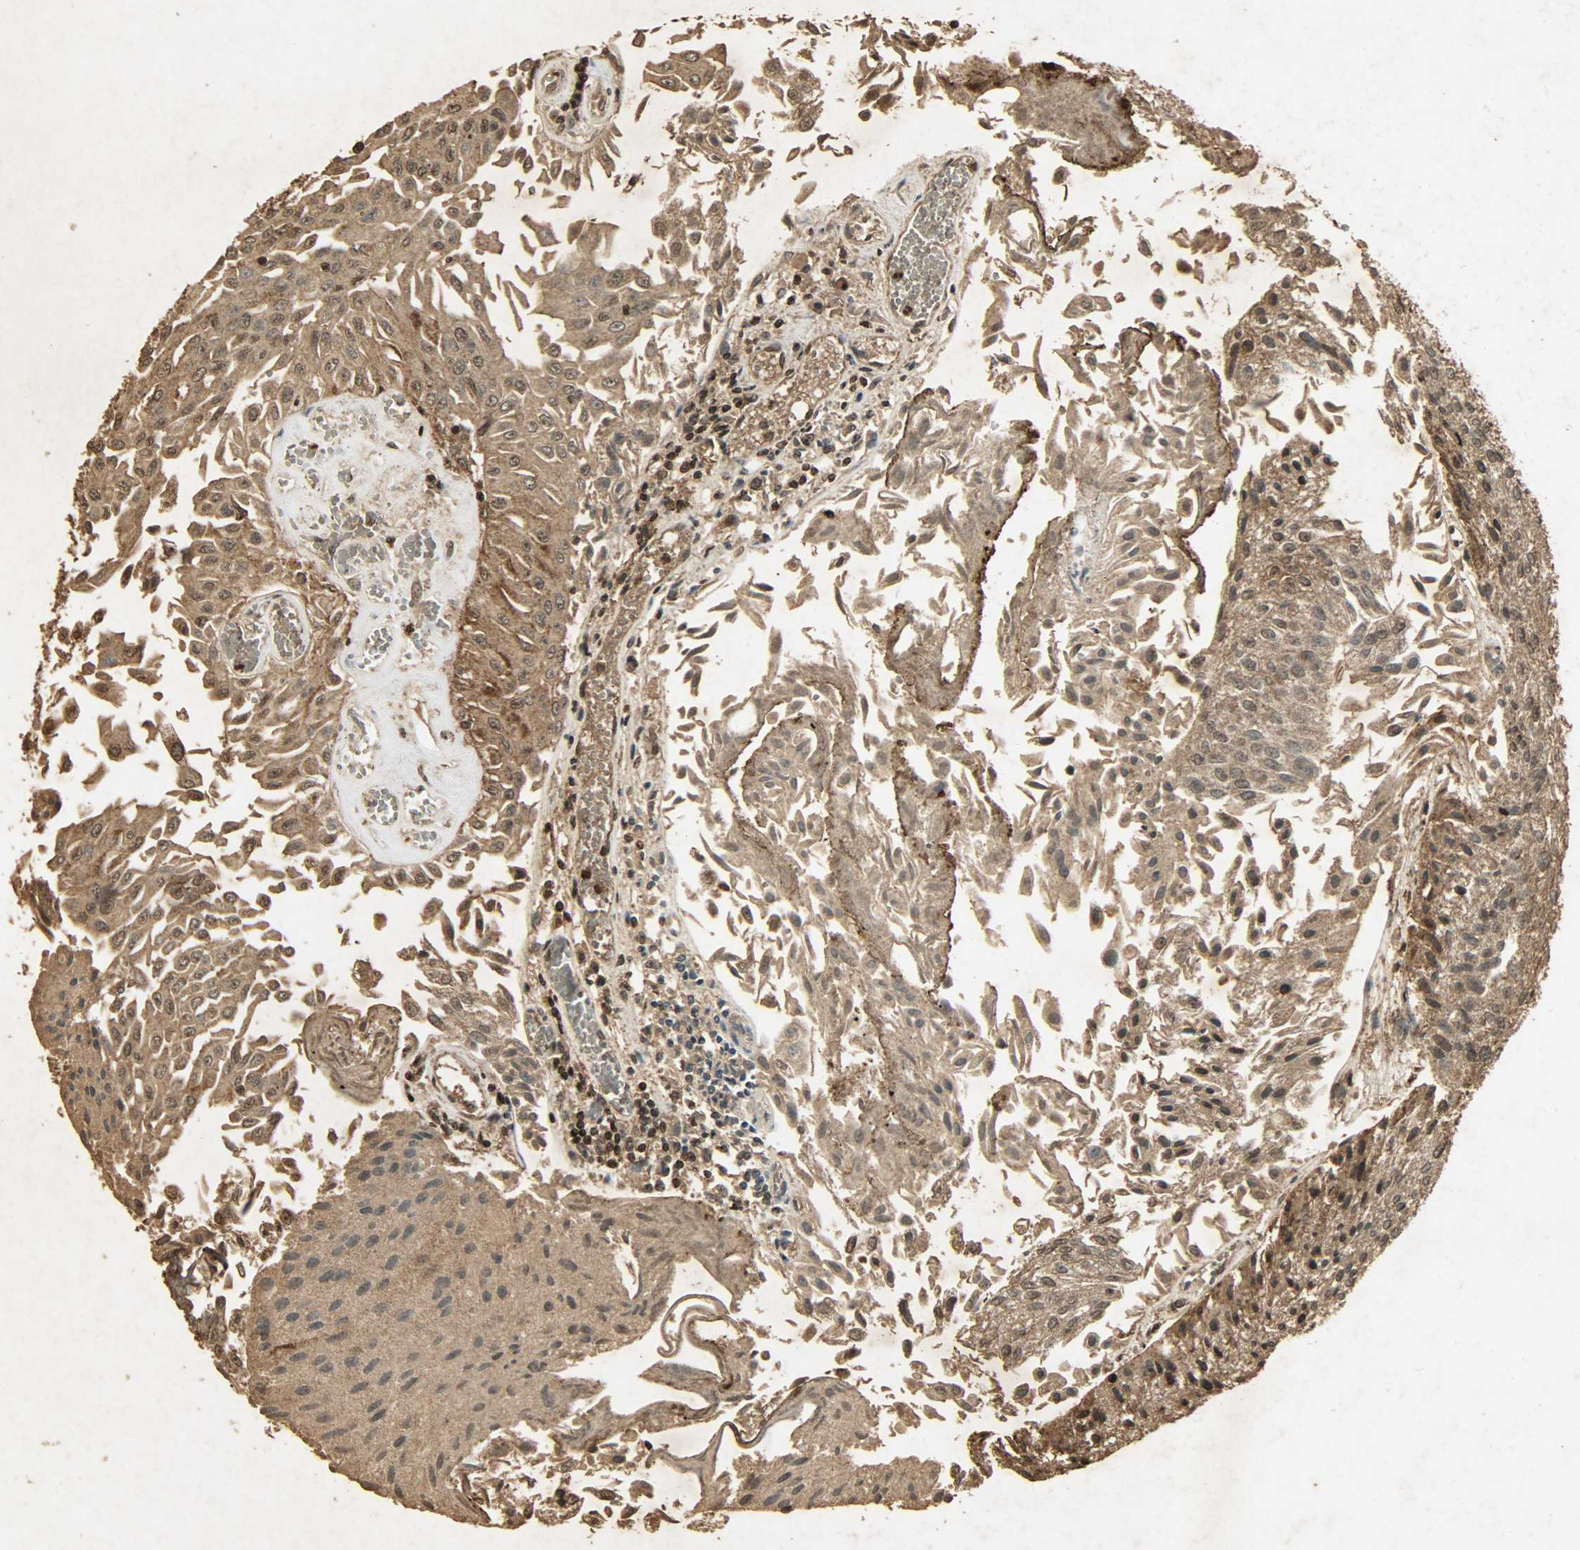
{"staining": {"intensity": "moderate", "quantity": ">75%", "location": "cytoplasmic/membranous,nuclear"}, "tissue": "urothelial cancer", "cell_type": "Tumor cells", "image_type": "cancer", "snomed": [{"axis": "morphology", "description": "Urothelial carcinoma, Low grade"}, {"axis": "topography", "description": "Urinary bladder"}], "caption": "A brown stain shows moderate cytoplasmic/membranous and nuclear staining of a protein in urothelial cancer tumor cells.", "gene": "PPP3R1", "patient": {"sex": "male", "age": 86}}